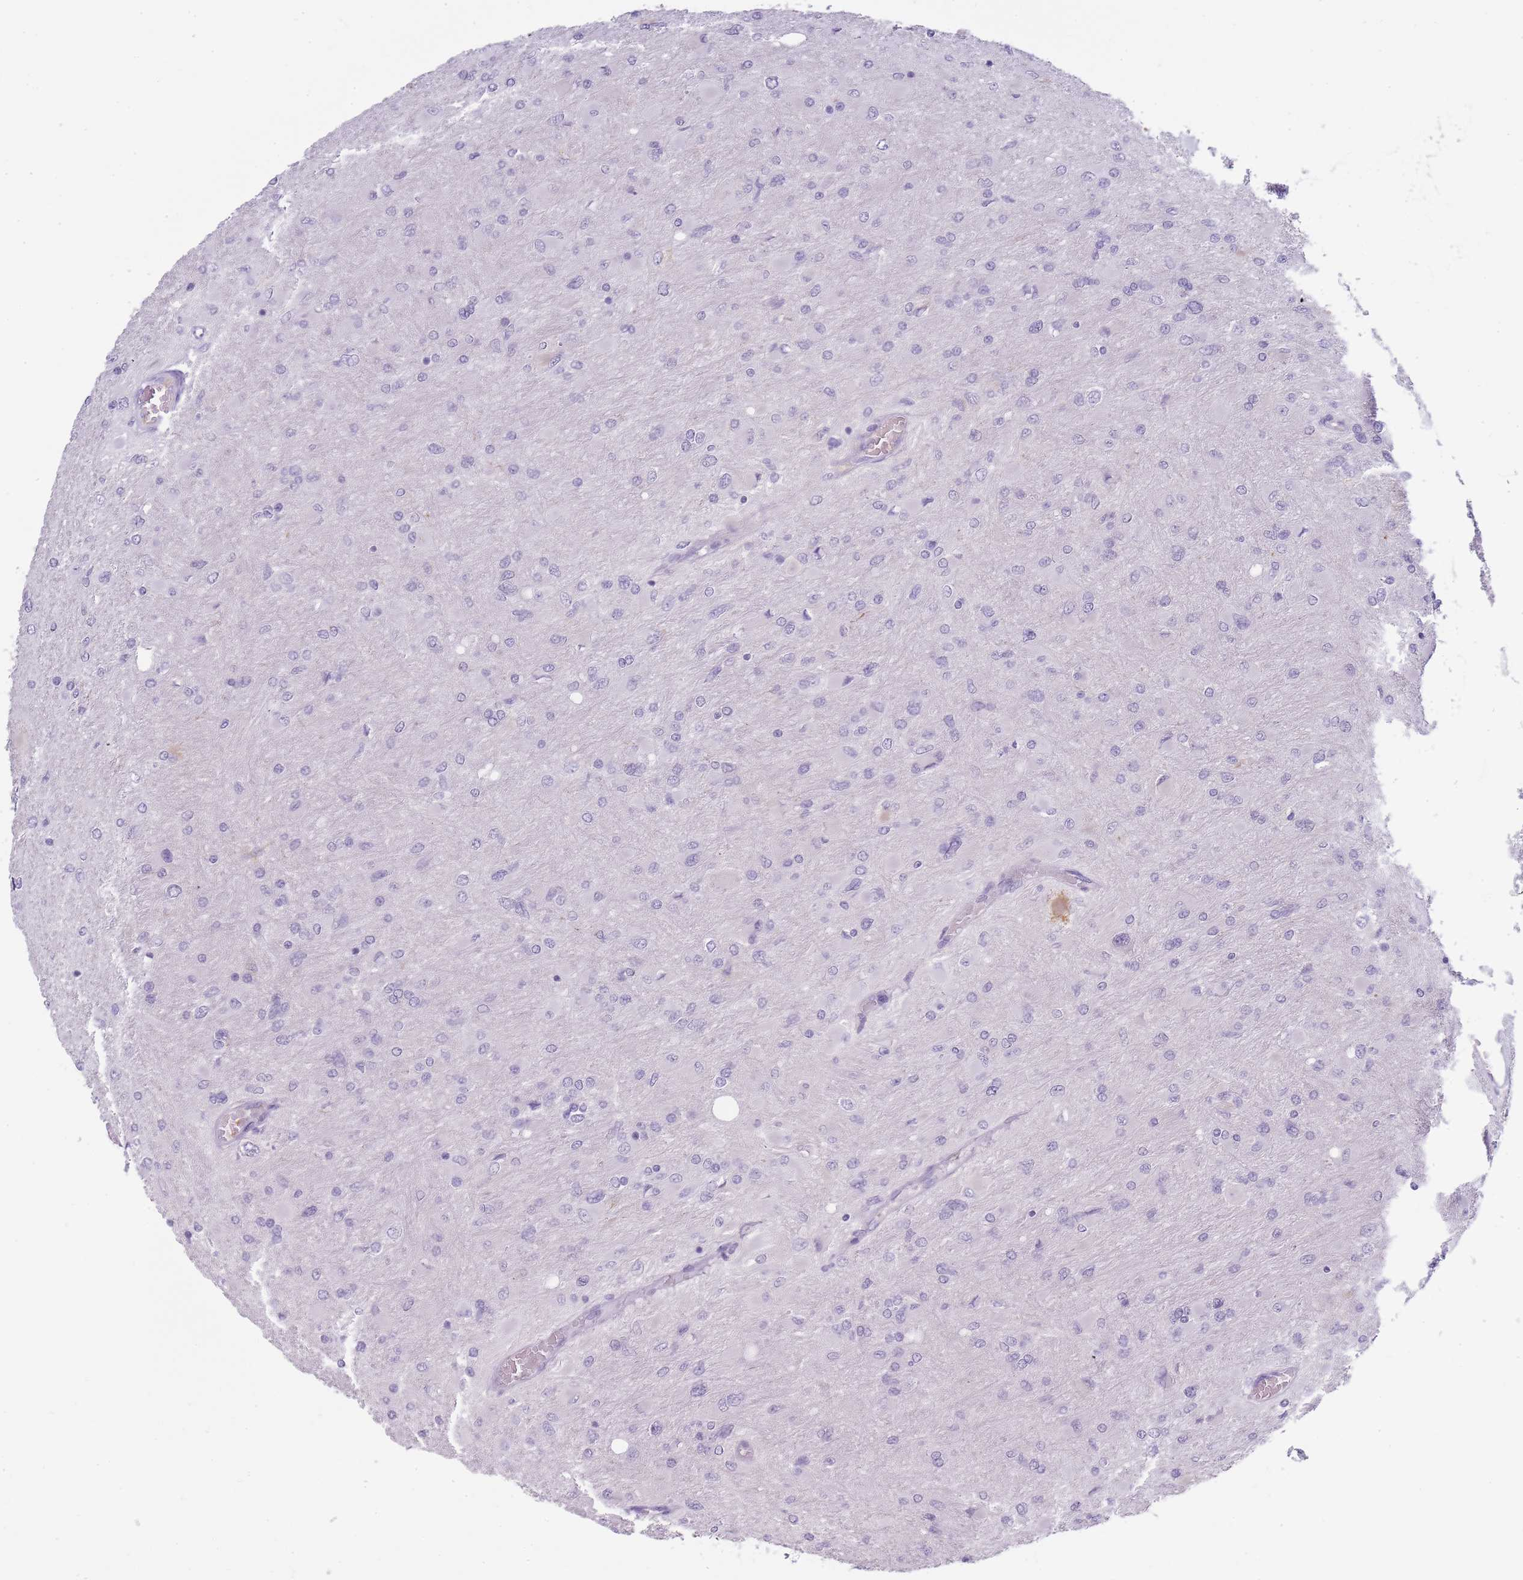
{"staining": {"intensity": "negative", "quantity": "none", "location": "none"}, "tissue": "glioma", "cell_type": "Tumor cells", "image_type": "cancer", "snomed": [{"axis": "morphology", "description": "Glioma, malignant, High grade"}, {"axis": "topography", "description": "Cerebral cortex"}], "caption": "Immunohistochemistry image of glioma stained for a protein (brown), which demonstrates no expression in tumor cells.", "gene": "NDST2", "patient": {"sex": "female", "age": 36}}